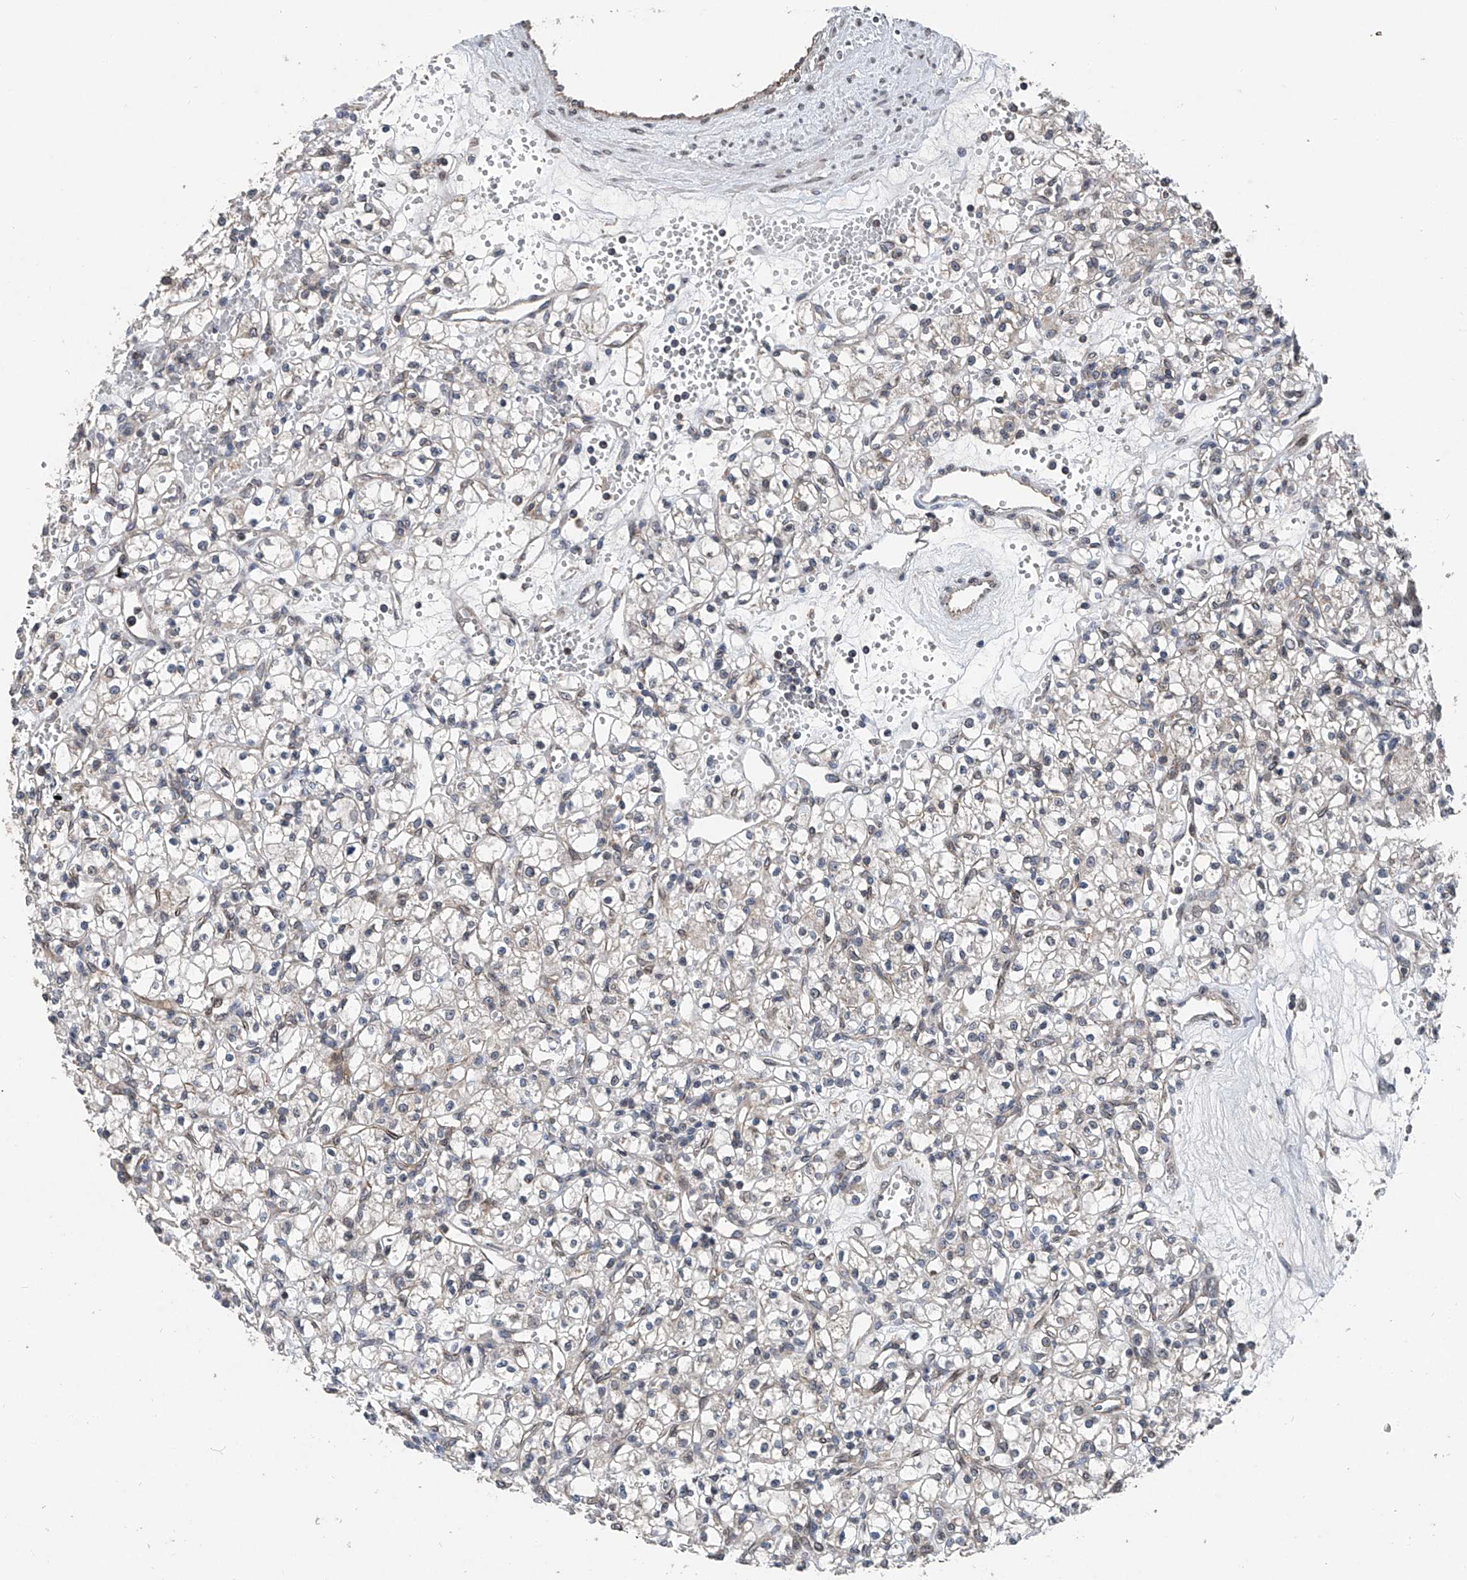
{"staining": {"intensity": "negative", "quantity": "none", "location": "none"}, "tissue": "renal cancer", "cell_type": "Tumor cells", "image_type": "cancer", "snomed": [{"axis": "morphology", "description": "Adenocarcinoma, NOS"}, {"axis": "topography", "description": "Kidney"}], "caption": "The image shows no significant staining in tumor cells of renal cancer.", "gene": "BCKDHB", "patient": {"sex": "female", "age": 59}}